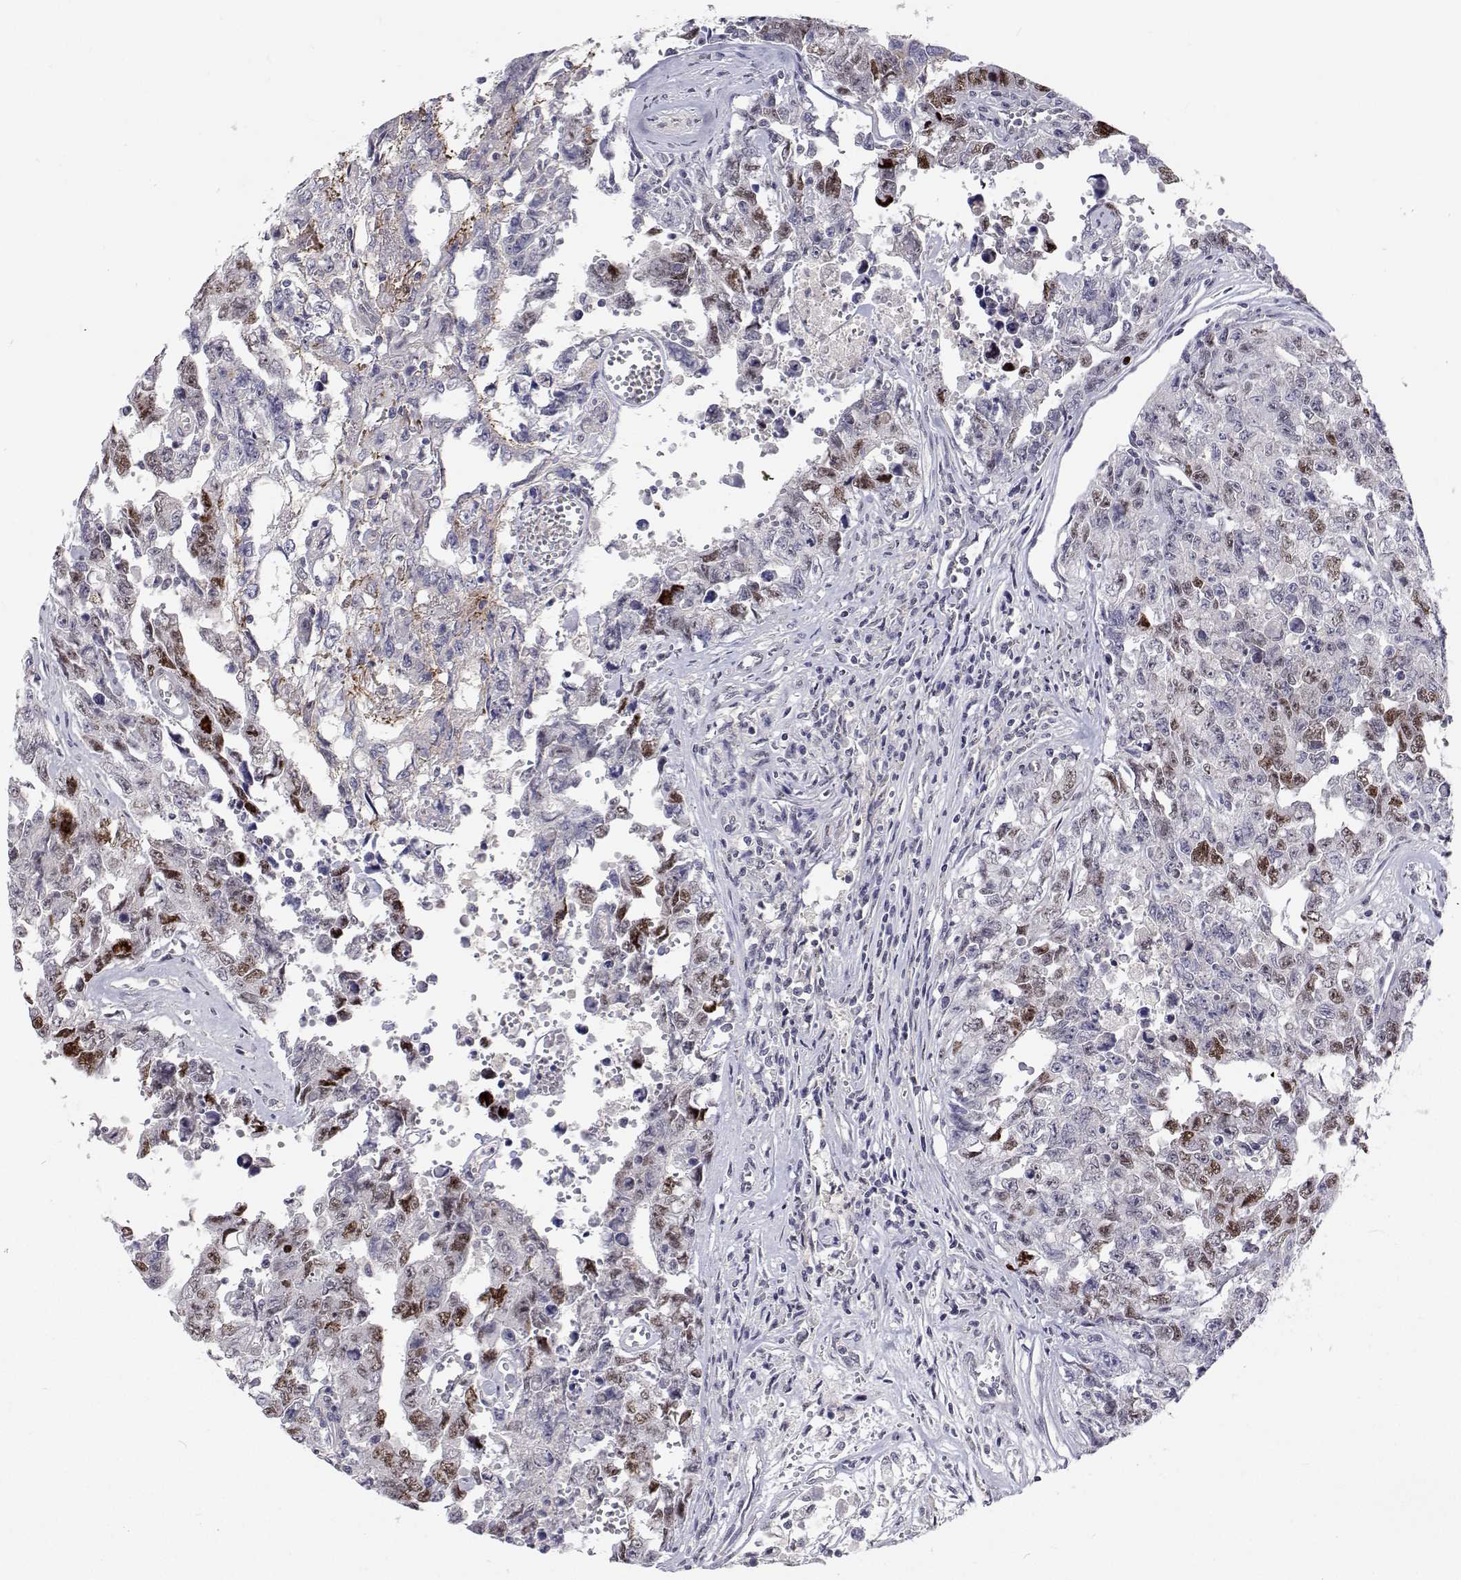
{"staining": {"intensity": "weak", "quantity": "25%-75%", "location": "nuclear"}, "tissue": "testis cancer", "cell_type": "Tumor cells", "image_type": "cancer", "snomed": [{"axis": "morphology", "description": "Carcinoma, Embryonal, NOS"}, {"axis": "topography", "description": "Testis"}], "caption": "Testis embryonal carcinoma stained with a brown dye demonstrates weak nuclear positive staining in about 25%-75% of tumor cells.", "gene": "MYPN", "patient": {"sex": "male", "age": 24}}